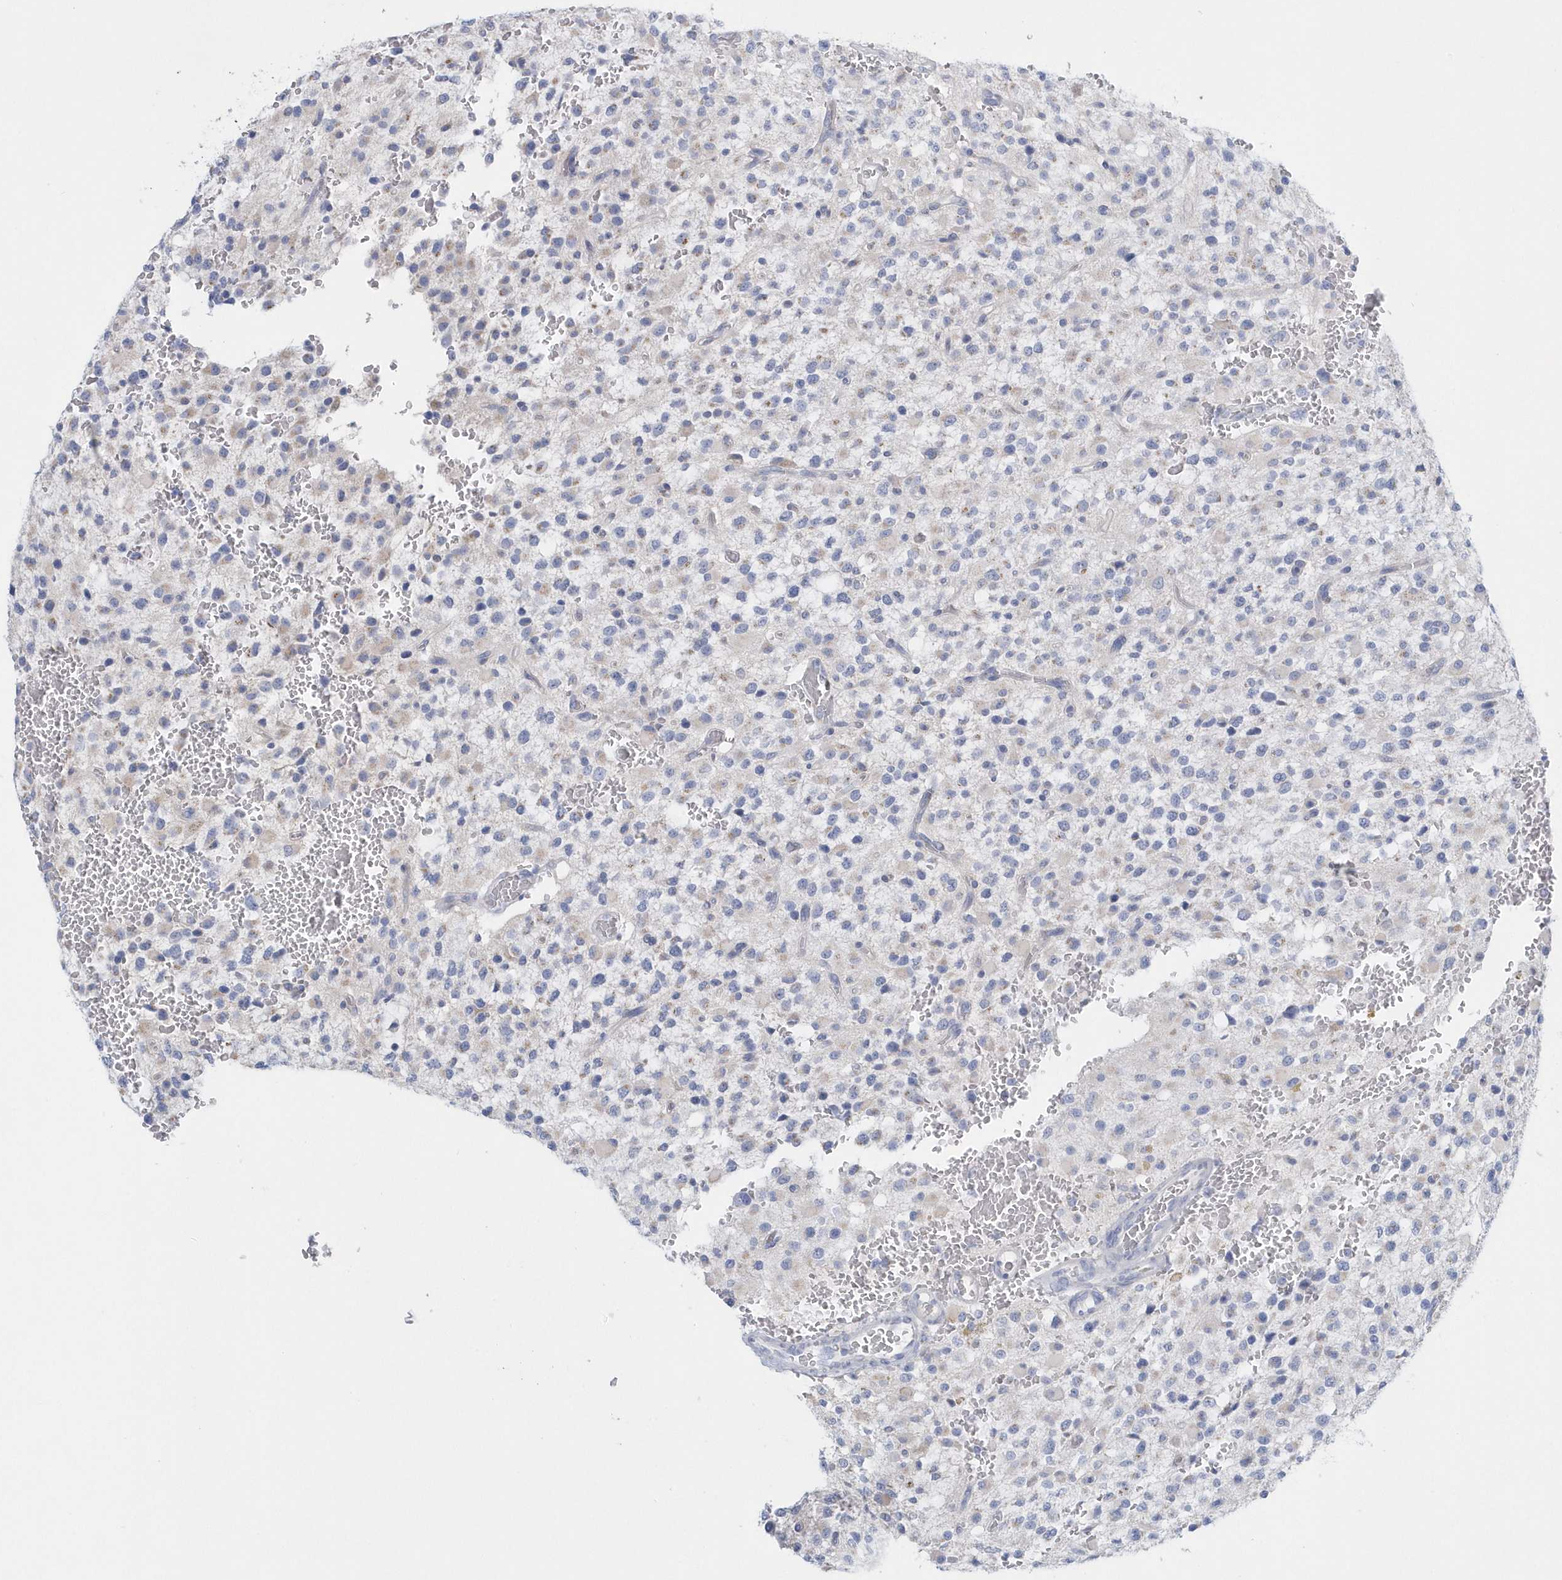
{"staining": {"intensity": "negative", "quantity": "none", "location": "none"}, "tissue": "glioma", "cell_type": "Tumor cells", "image_type": "cancer", "snomed": [{"axis": "morphology", "description": "Glioma, malignant, High grade"}, {"axis": "topography", "description": "Brain"}], "caption": "DAB (3,3'-diaminobenzidine) immunohistochemical staining of malignant glioma (high-grade) demonstrates no significant expression in tumor cells. (Stains: DAB immunohistochemistry with hematoxylin counter stain, Microscopy: brightfield microscopy at high magnification).", "gene": "SPATA18", "patient": {"sex": "male", "age": 34}}